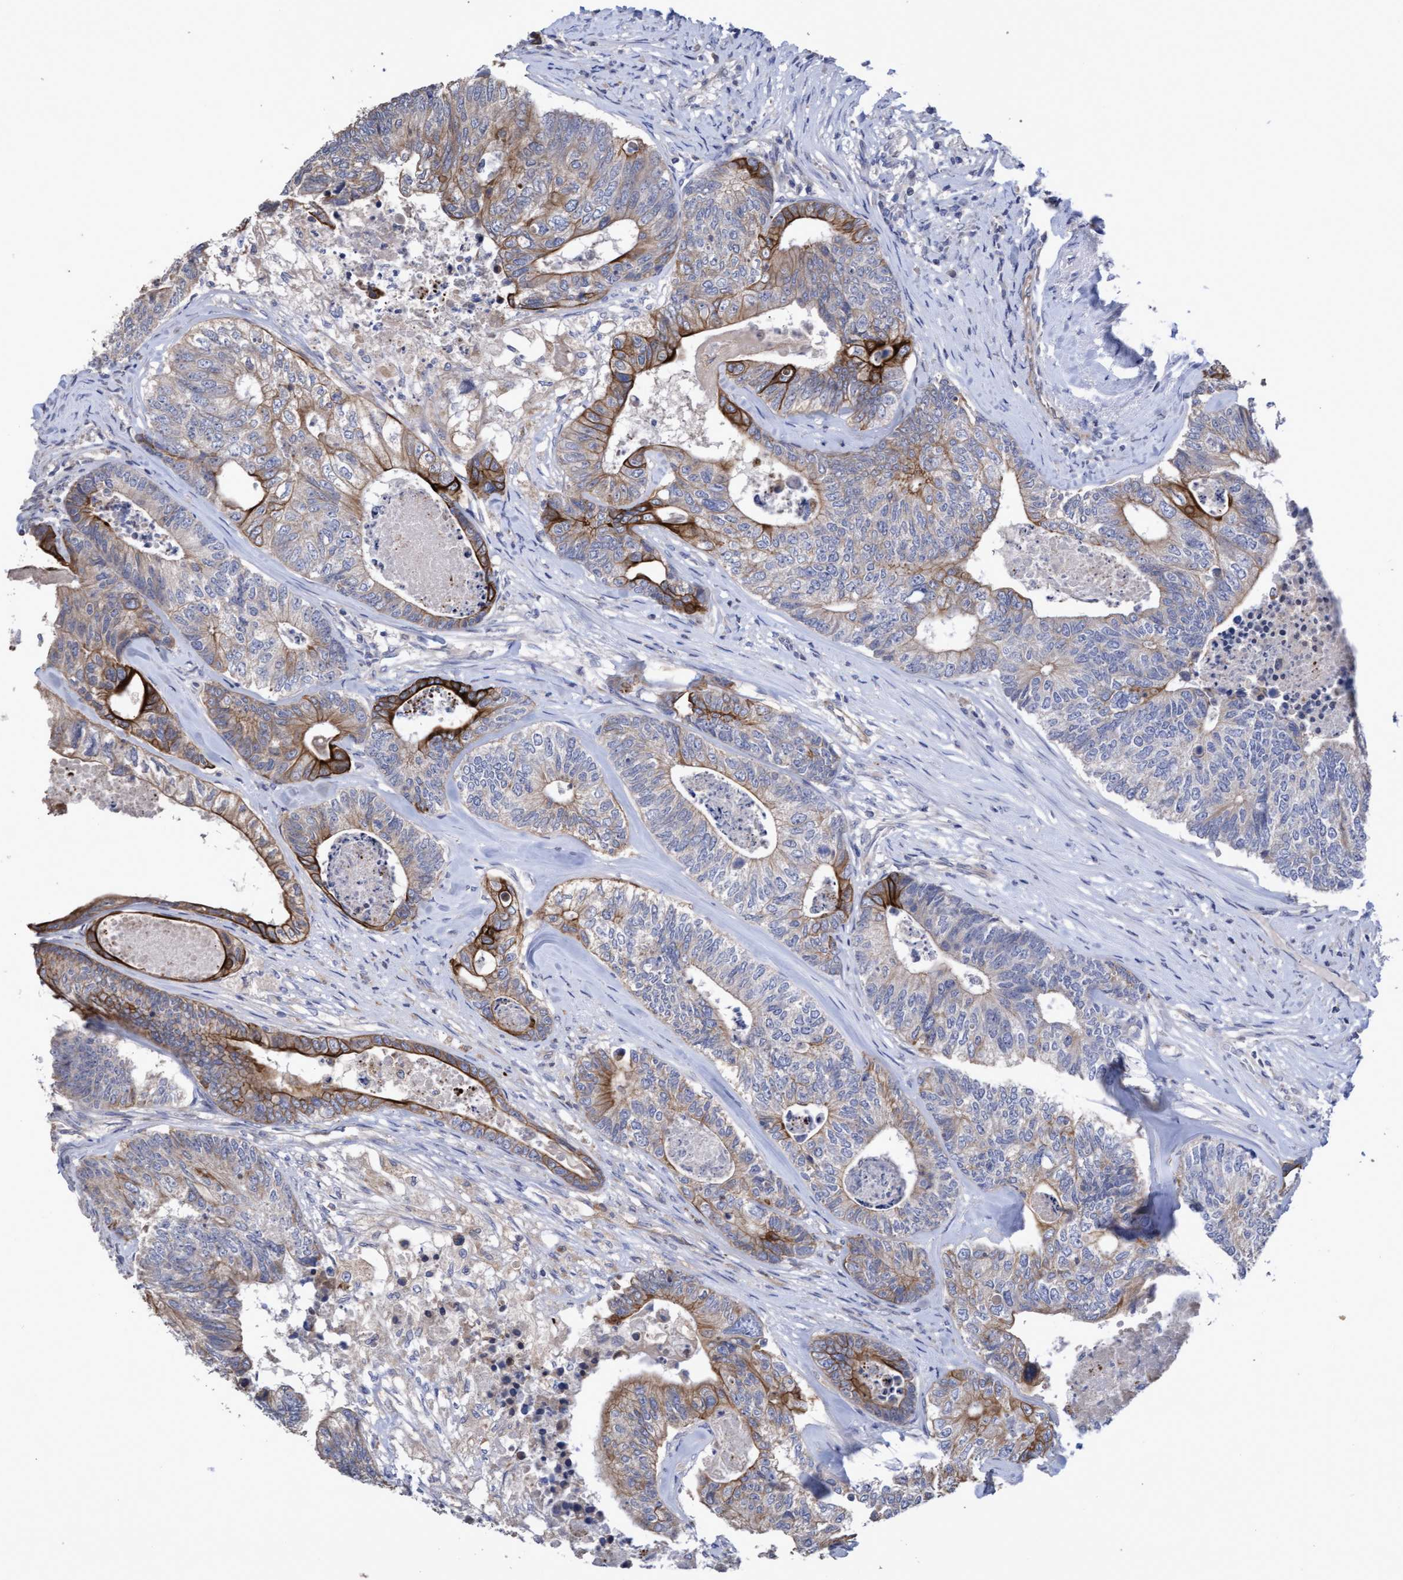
{"staining": {"intensity": "strong", "quantity": "<25%", "location": "cytoplasmic/membranous"}, "tissue": "colorectal cancer", "cell_type": "Tumor cells", "image_type": "cancer", "snomed": [{"axis": "morphology", "description": "Adenocarcinoma, NOS"}, {"axis": "topography", "description": "Colon"}], "caption": "Colorectal cancer (adenocarcinoma) was stained to show a protein in brown. There is medium levels of strong cytoplasmic/membranous expression in about <25% of tumor cells.", "gene": "KRT24", "patient": {"sex": "female", "age": 67}}